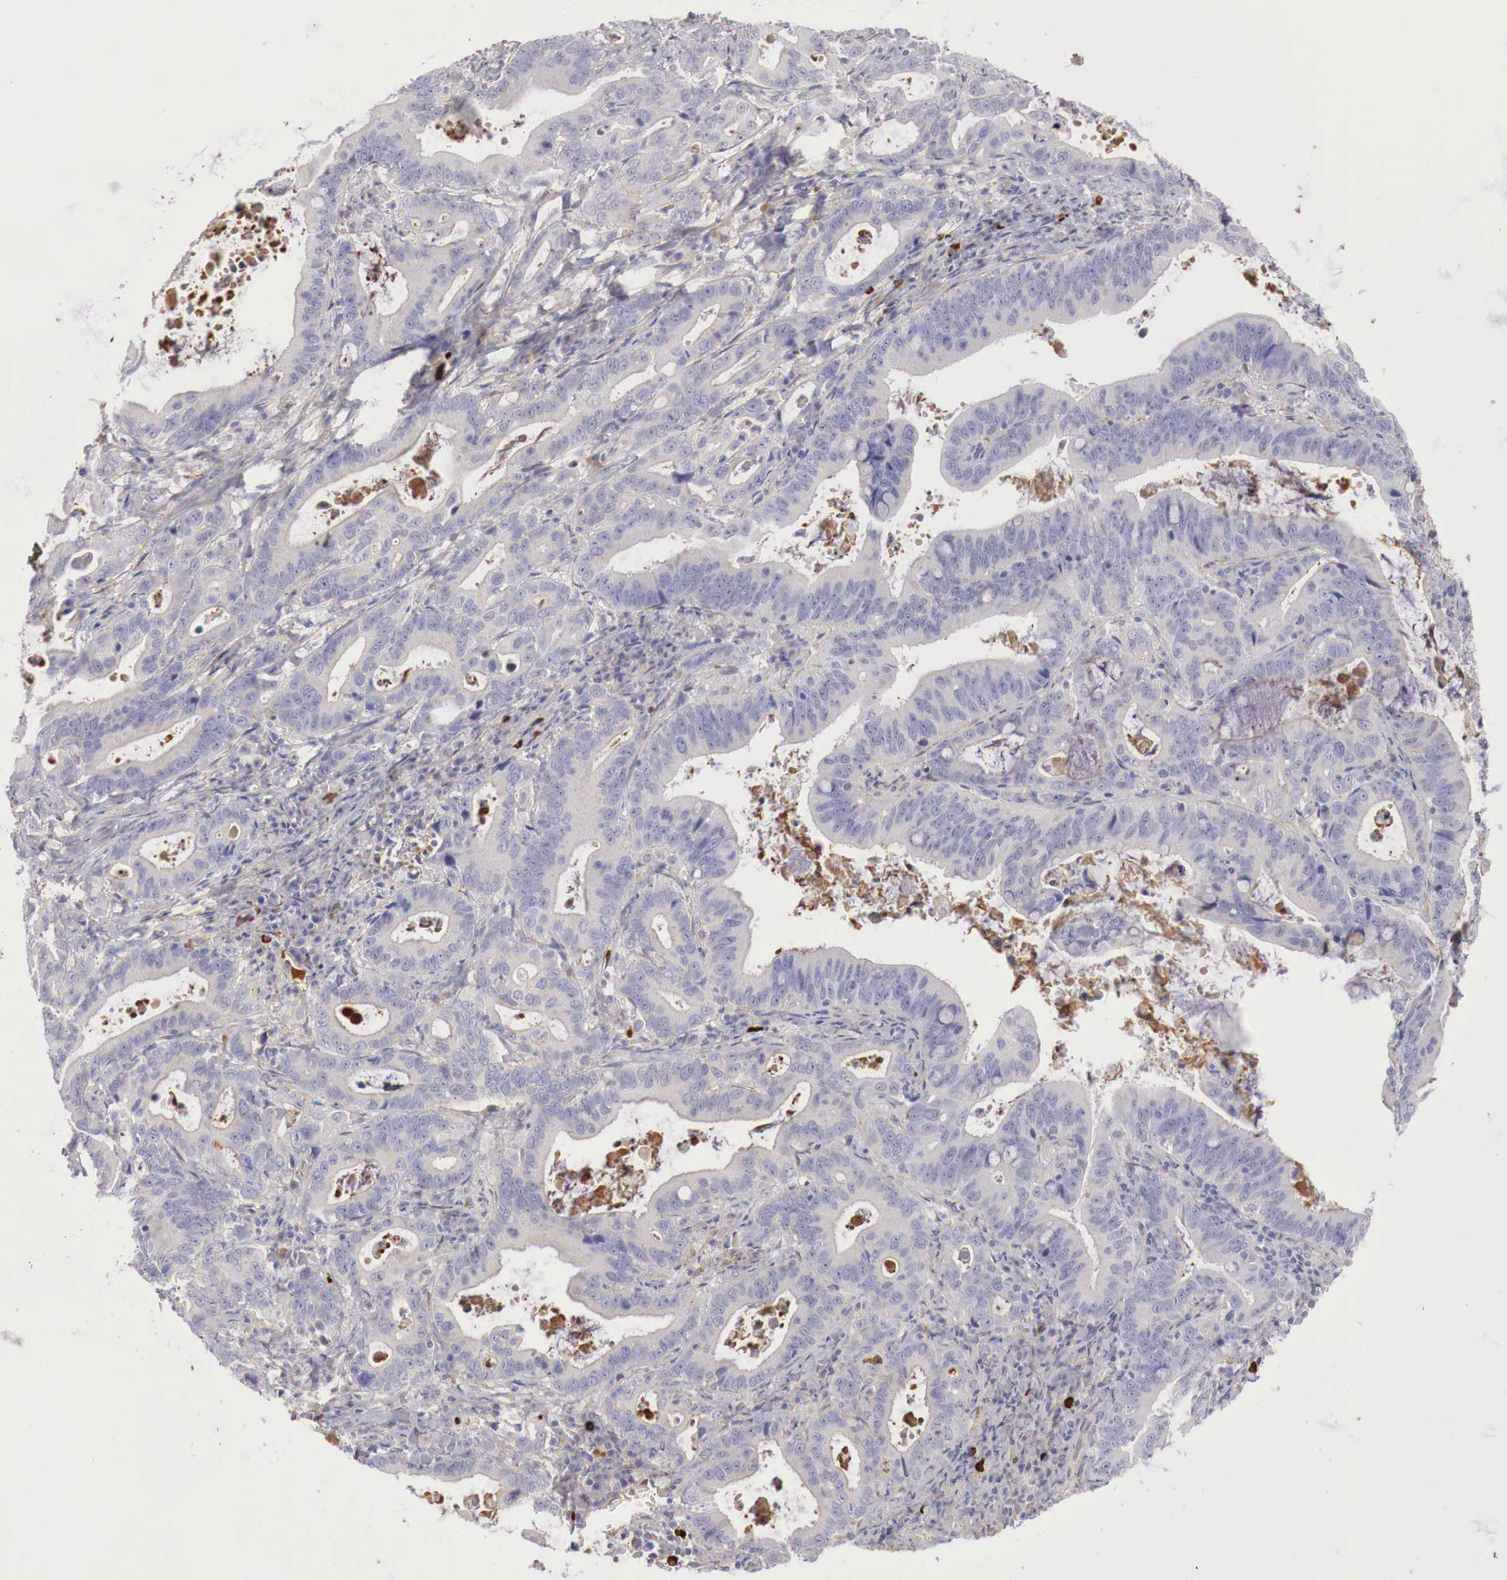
{"staining": {"intensity": "negative", "quantity": "none", "location": "none"}, "tissue": "stomach cancer", "cell_type": "Tumor cells", "image_type": "cancer", "snomed": [{"axis": "morphology", "description": "Adenocarcinoma, NOS"}, {"axis": "topography", "description": "Stomach, upper"}], "caption": "This is an immunohistochemistry histopathology image of human stomach adenocarcinoma. There is no expression in tumor cells.", "gene": "KLHDC7B", "patient": {"sex": "male", "age": 63}}